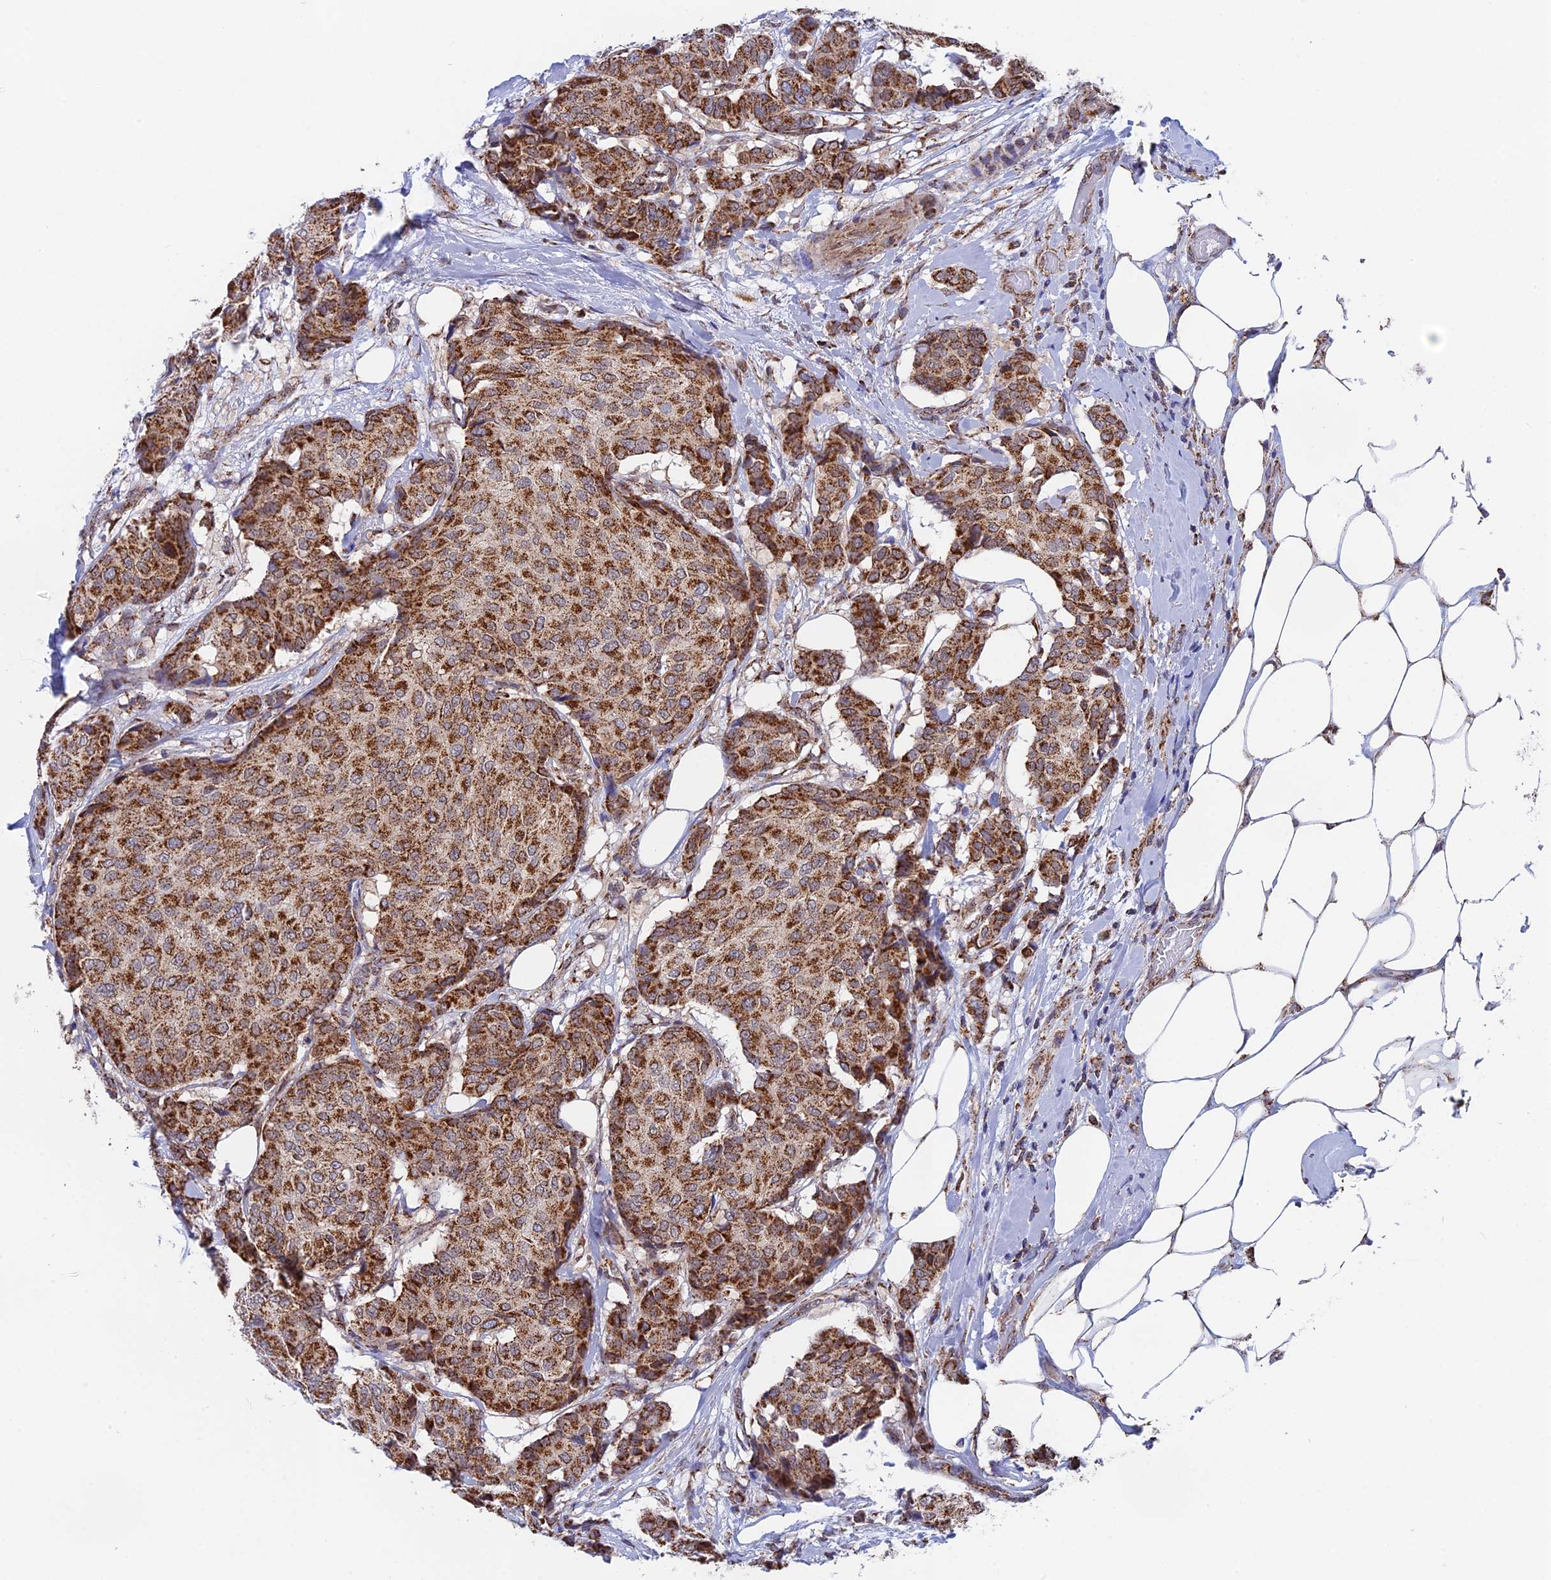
{"staining": {"intensity": "strong", "quantity": ">75%", "location": "cytoplasmic/membranous"}, "tissue": "breast cancer", "cell_type": "Tumor cells", "image_type": "cancer", "snomed": [{"axis": "morphology", "description": "Duct carcinoma"}, {"axis": "topography", "description": "Breast"}], "caption": "Immunohistochemical staining of human breast cancer exhibits strong cytoplasmic/membranous protein staining in about >75% of tumor cells.", "gene": "CDC16", "patient": {"sex": "female", "age": 75}}